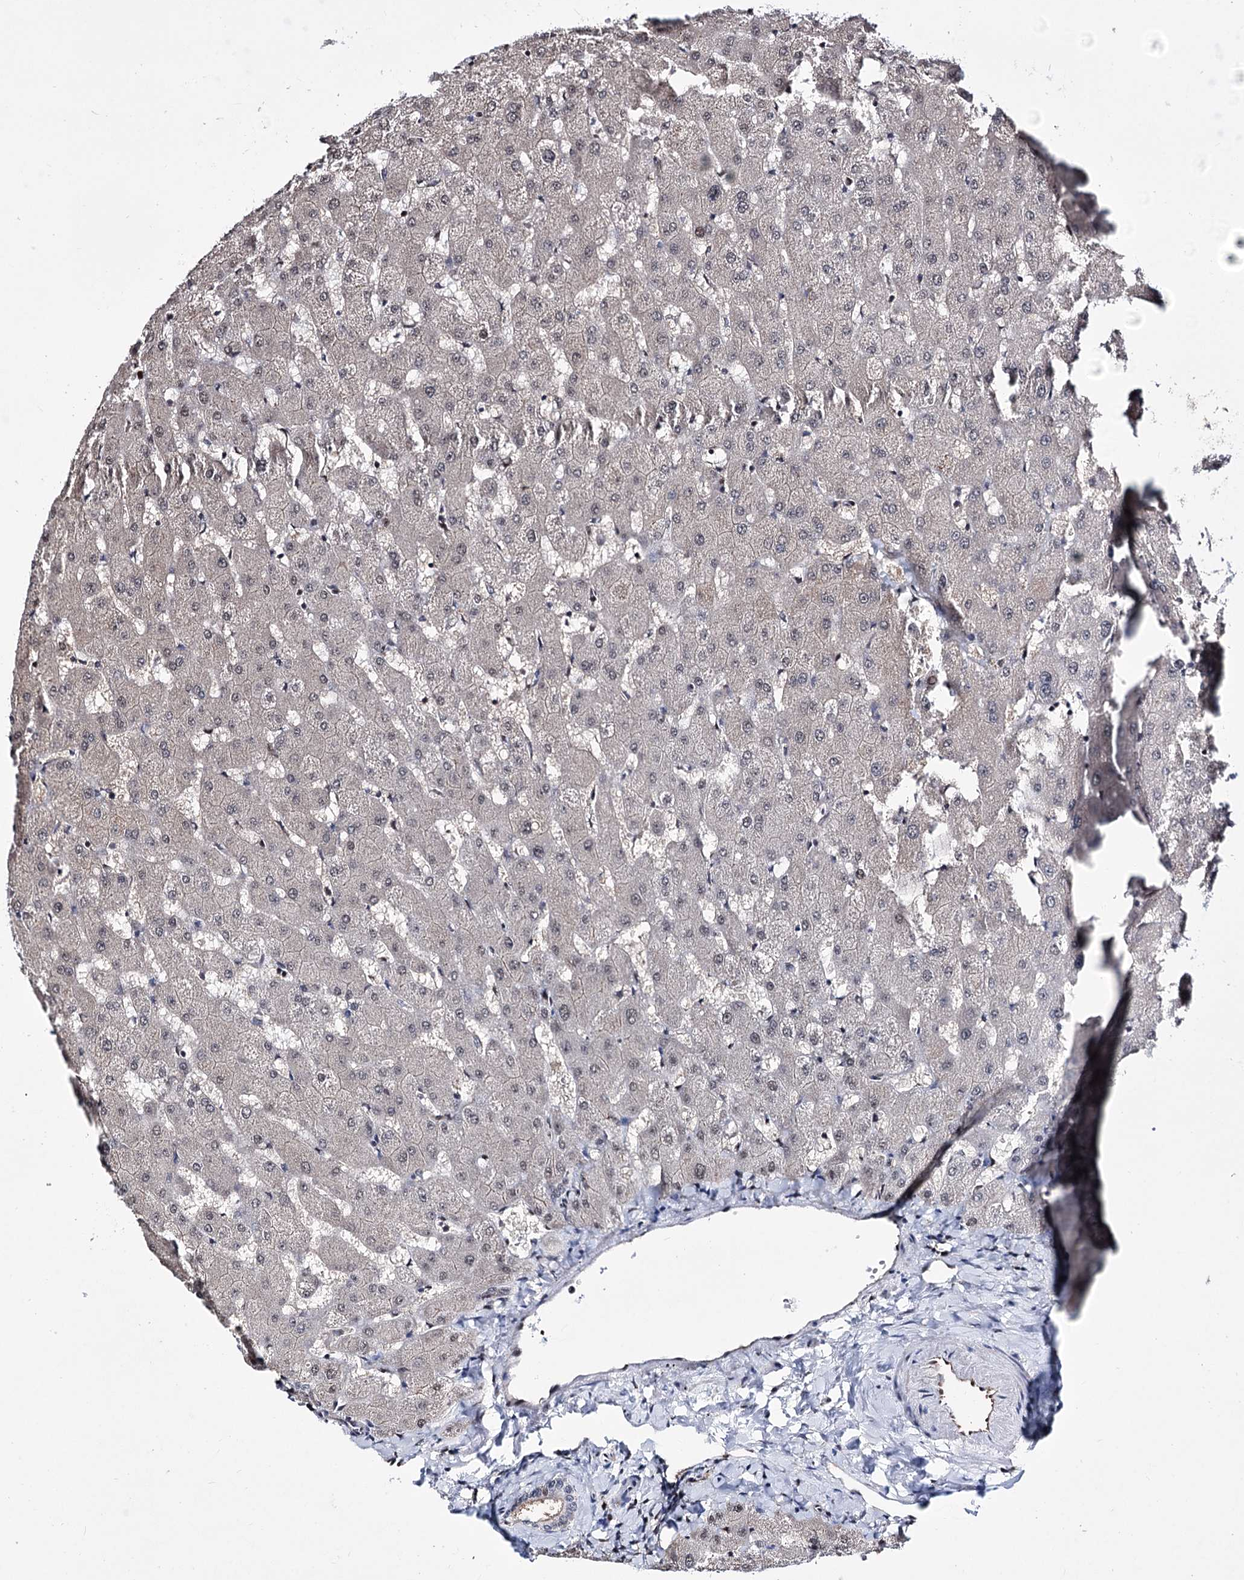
{"staining": {"intensity": "negative", "quantity": "none", "location": "none"}, "tissue": "liver", "cell_type": "Cholangiocytes", "image_type": "normal", "snomed": [{"axis": "morphology", "description": "Normal tissue, NOS"}, {"axis": "topography", "description": "Liver"}], "caption": "Protein analysis of normal liver exhibits no significant expression in cholangiocytes.", "gene": "CHMP7", "patient": {"sex": "female", "age": 63}}